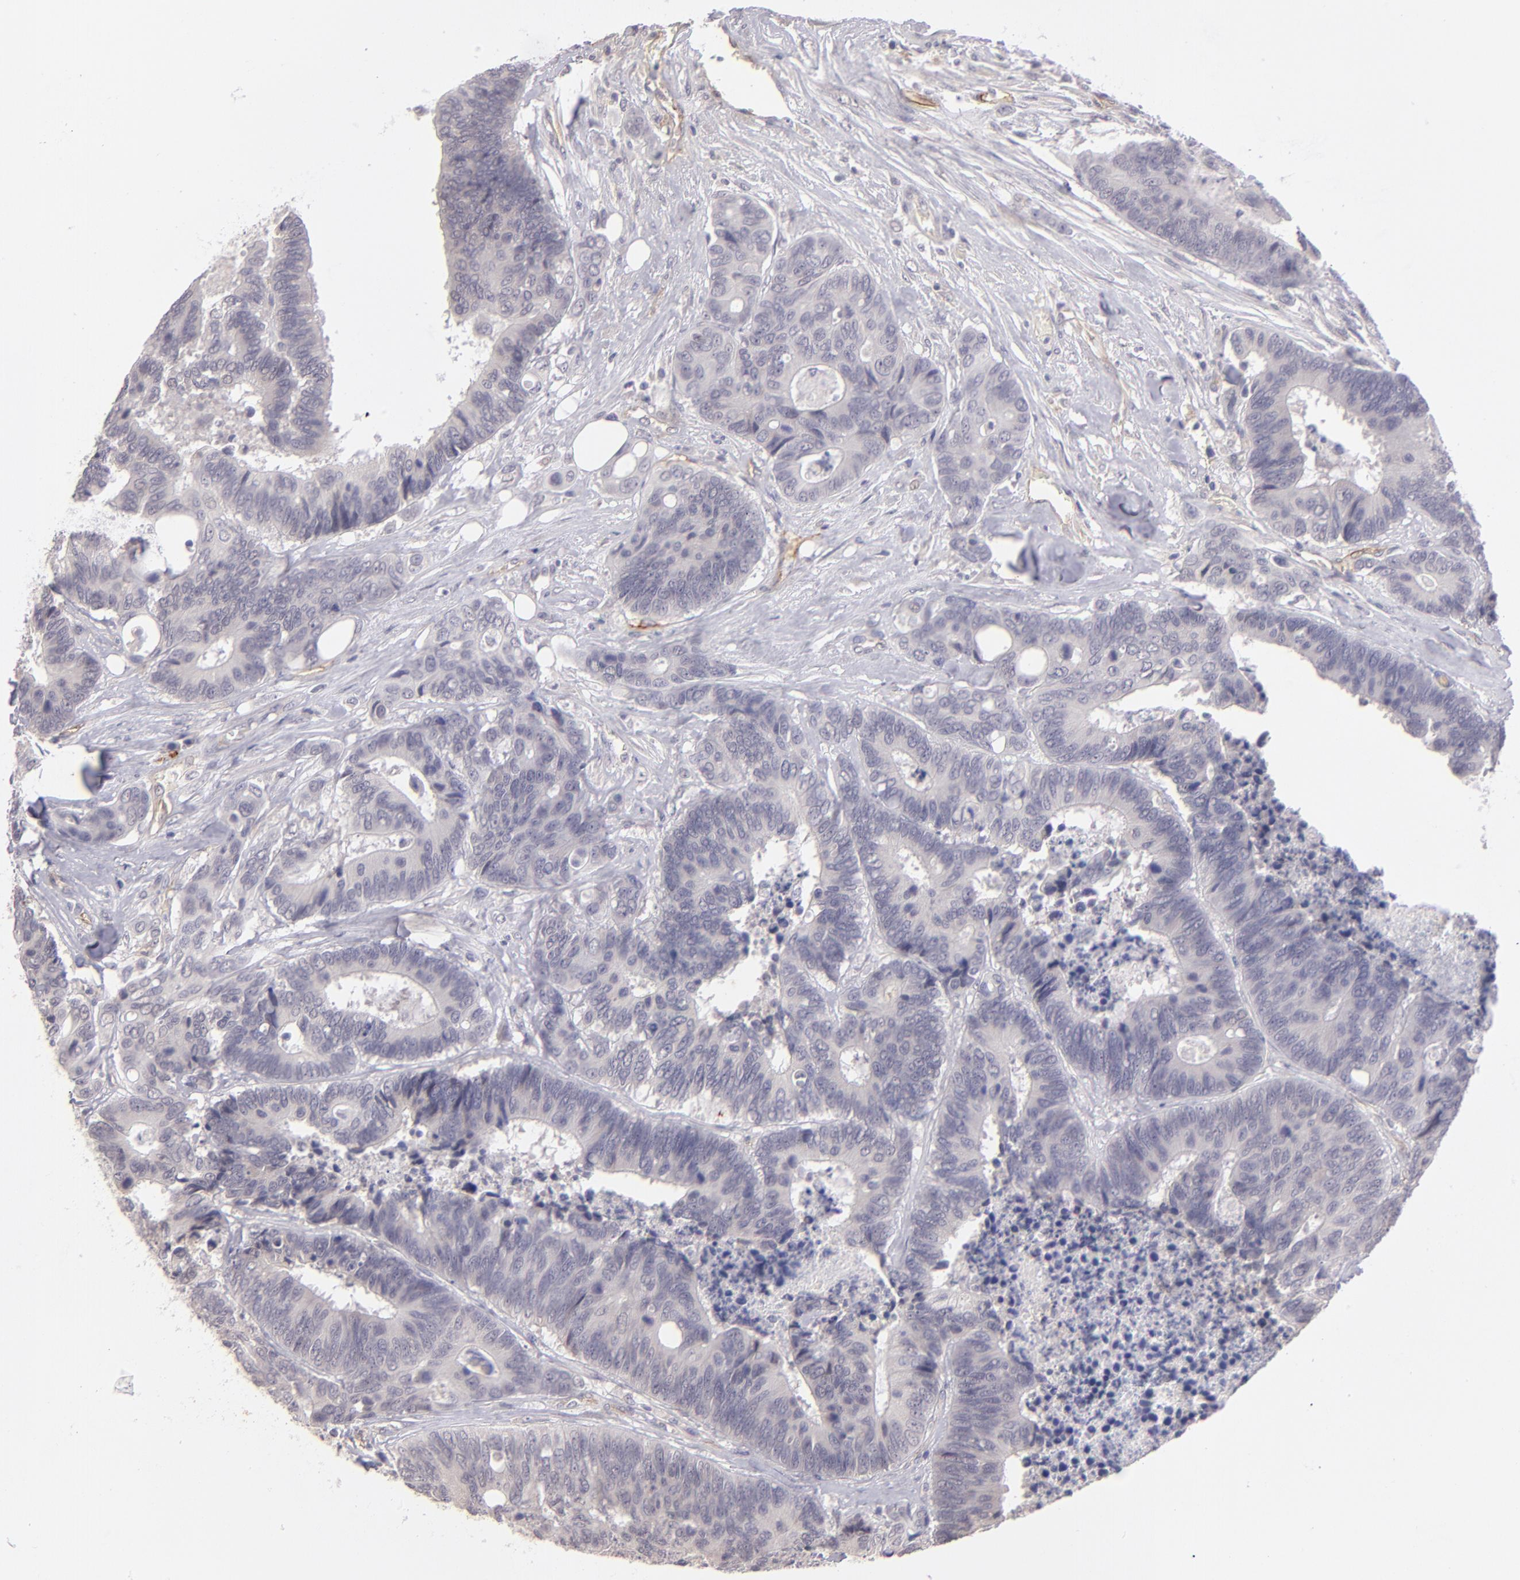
{"staining": {"intensity": "negative", "quantity": "none", "location": "none"}, "tissue": "colorectal cancer", "cell_type": "Tumor cells", "image_type": "cancer", "snomed": [{"axis": "morphology", "description": "Adenocarcinoma, NOS"}, {"axis": "topography", "description": "Rectum"}], "caption": "Immunohistochemistry (IHC) micrograph of neoplastic tissue: colorectal cancer (adenocarcinoma) stained with DAB demonstrates no significant protein expression in tumor cells.", "gene": "THBD", "patient": {"sex": "male", "age": 55}}